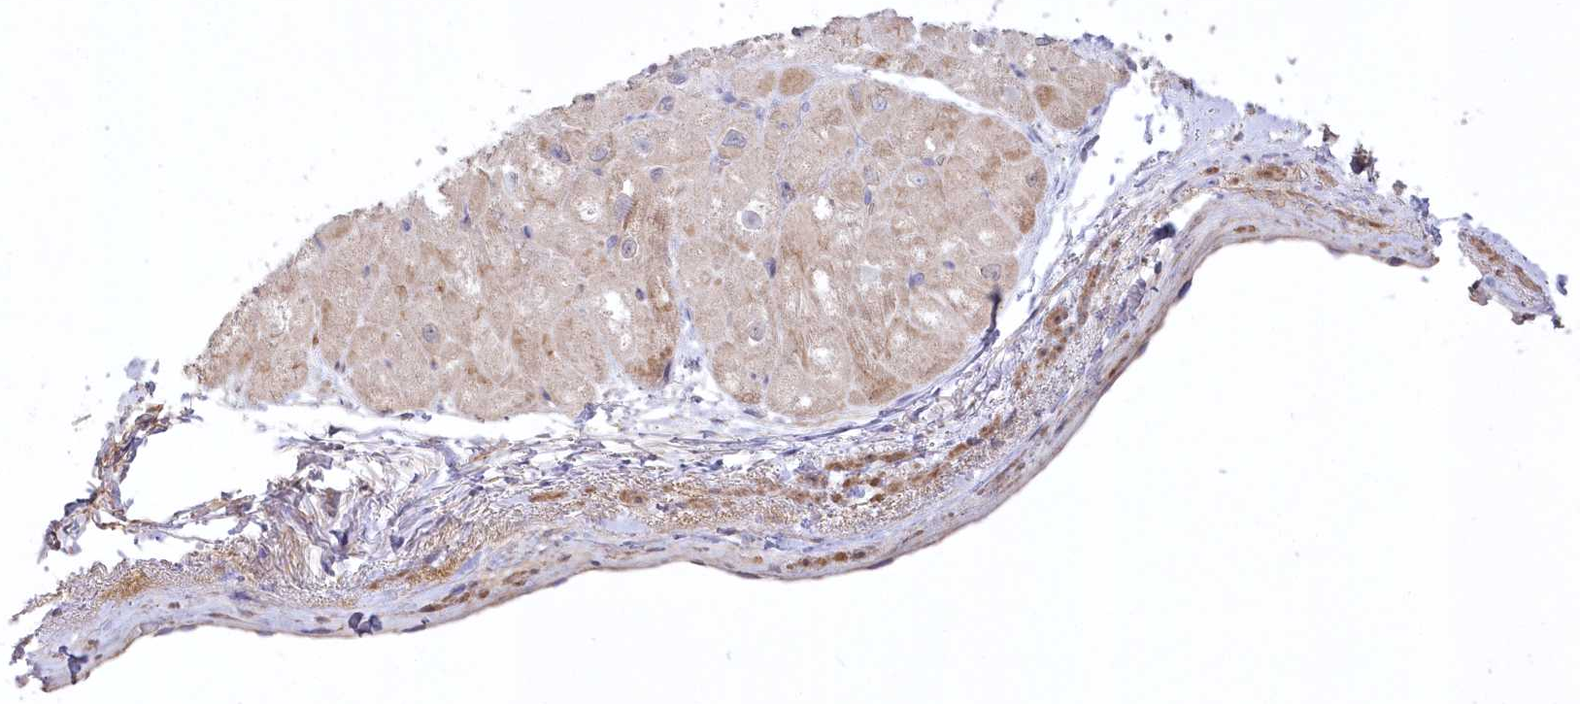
{"staining": {"intensity": "moderate", "quantity": ">75%", "location": "cytoplasmic/membranous"}, "tissue": "heart muscle", "cell_type": "Cardiomyocytes", "image_type": "normal", "snomed": [{"axis": "morphology", "description": "Normal tissue, NOS"}, {"axis": "topography", "description": "Heart"}], "caption": "A brown stain highlights moderate cytoplasmic/membranous positivity of a protein in cardiomyocytes of unremarkable heart muscle. The protein of interest is shown in brown color, while the nuclei are stained blue.", "gene": "WBP1L", "patient": {"sex": "male", "age": 50}}